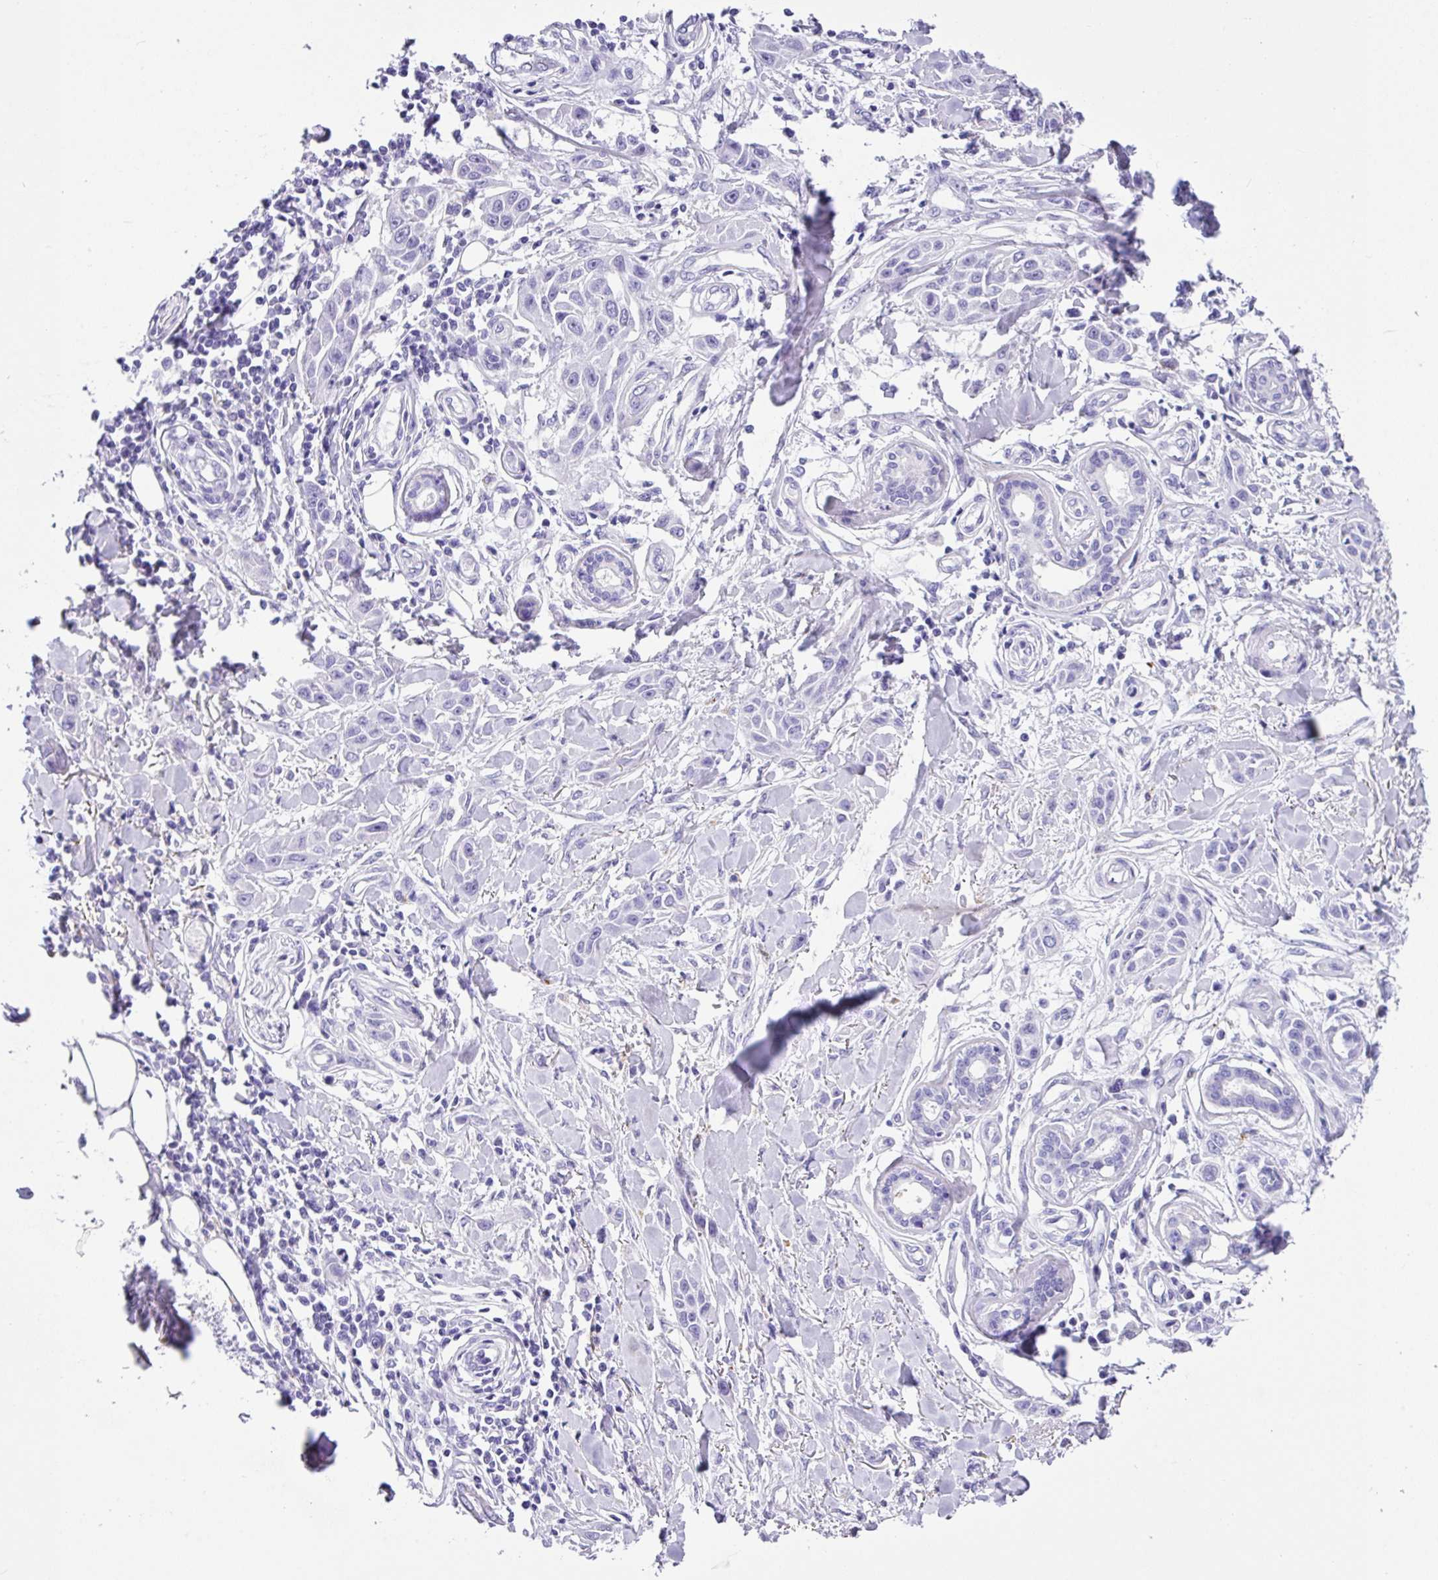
{"staining": {"intensity": "negative", "quantity": "none", "location": "none"}, "tissue": "skin cancer", "cell_type": "Tumor cells", "image_type": "cancer", "snomed": [{"axis": "morphology", "description": "Squamous cell carcinoma, NOS"}, {"axis": "topography", "description": "Skin"}], "caption": "DAB (3,3'-diaminobenzidine) immunohistochemical staining of human skin cancer shows no significant staining in tumor cells.", "gene": "ZG16", "patient": {"sex": "female", "age": 69}}